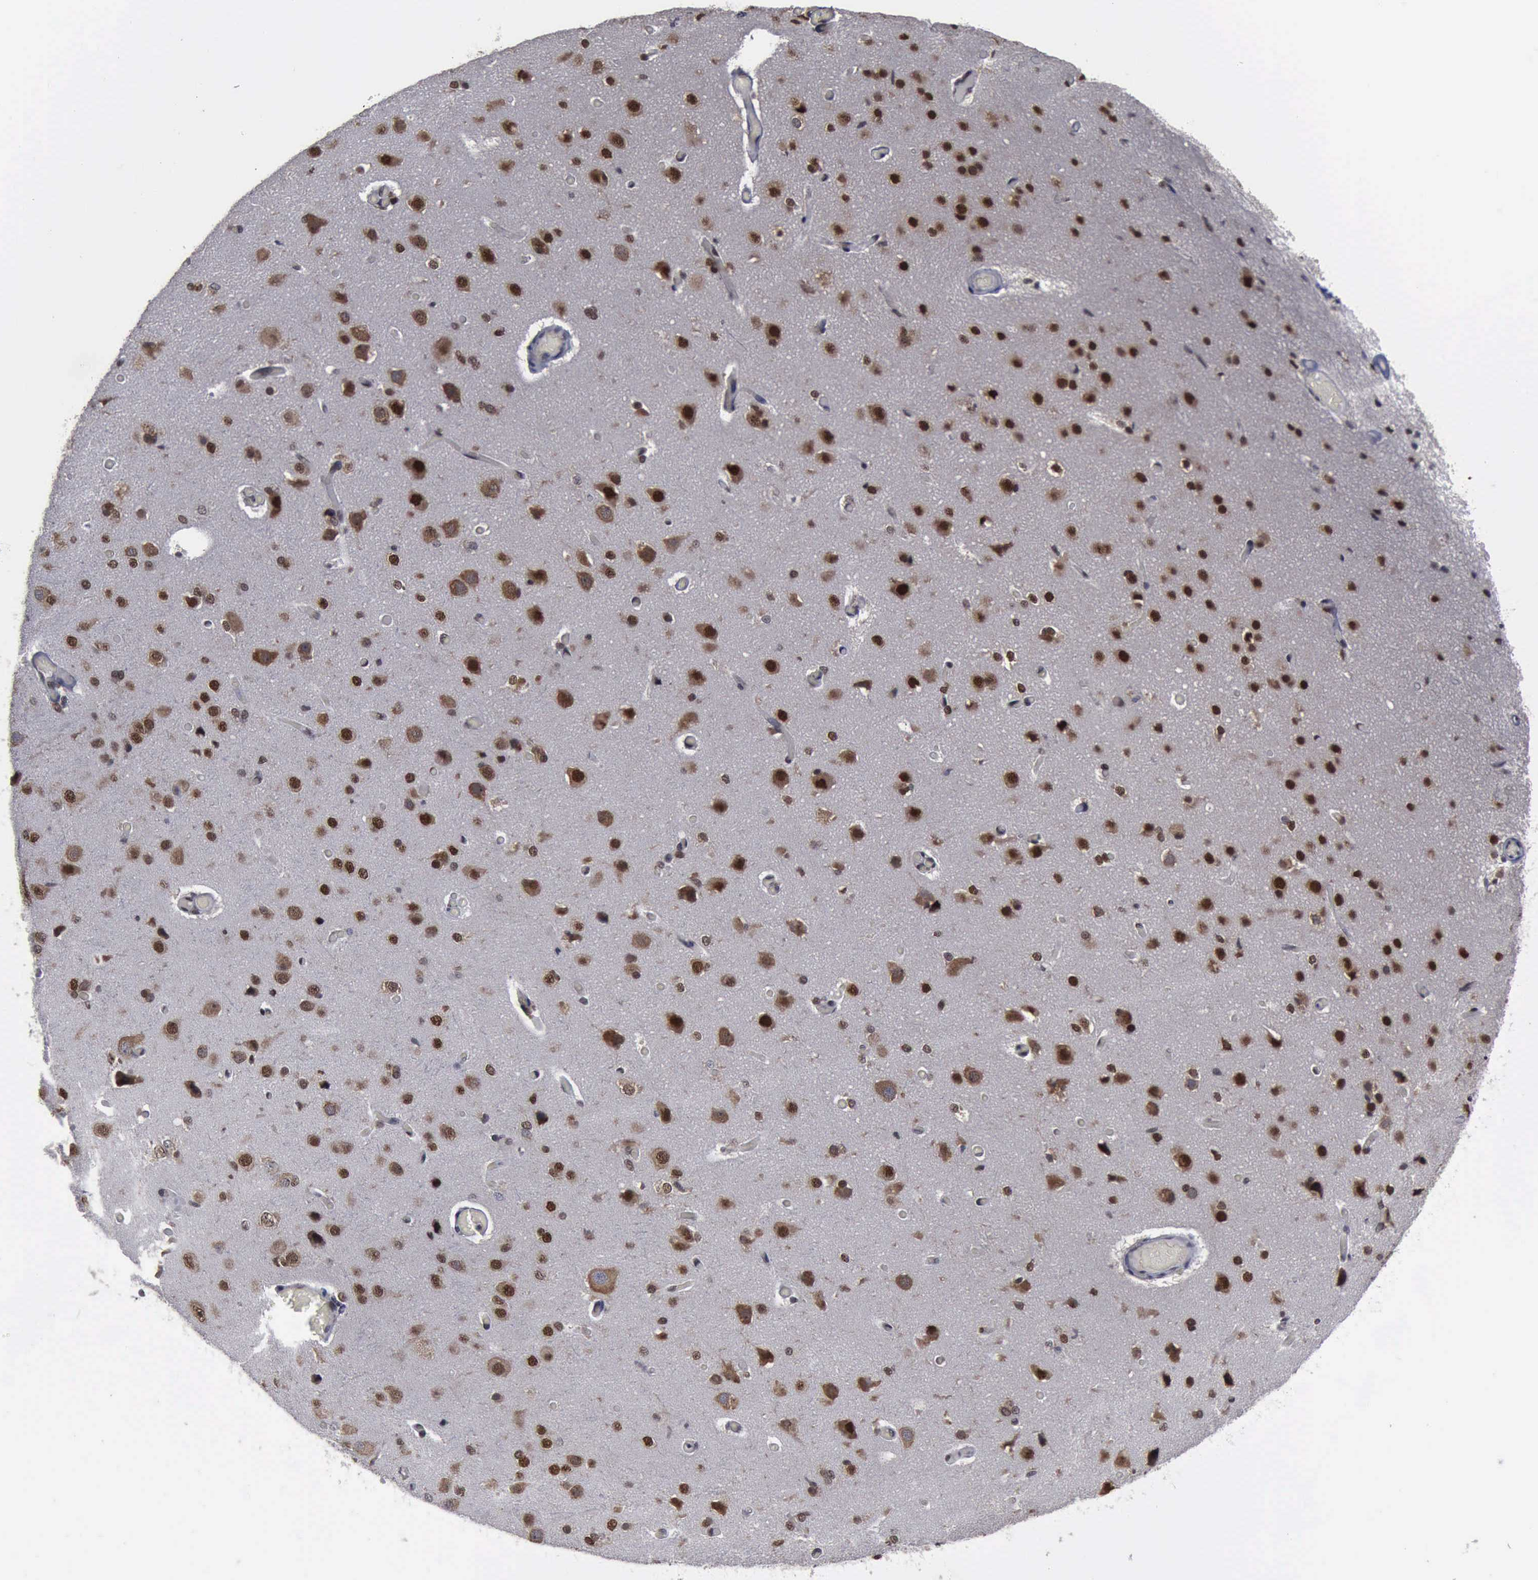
{"staining": {"intensity": "weak", "quantity": ">75%", "location": "nuclear"}, "tissue": "cerebral cortex", "cell_type": "Endothelial cells", "image_type": "normal", "snomed": [{"axis": "morphology", "description": "Normal tissue, NOS"}, {"axis": "morphology", "description": "Glioma, malignant, High grade"}, {"axis": "topography", "description": "Cerebral cortex"}], "caption": "Cerebral cortex stained with immunohistochemistry demonstrates weak nuclear staining in approximately >75% of endothelial cells.", "gene": "RTCB", "patient": {"sex": "male", "age": 77}}